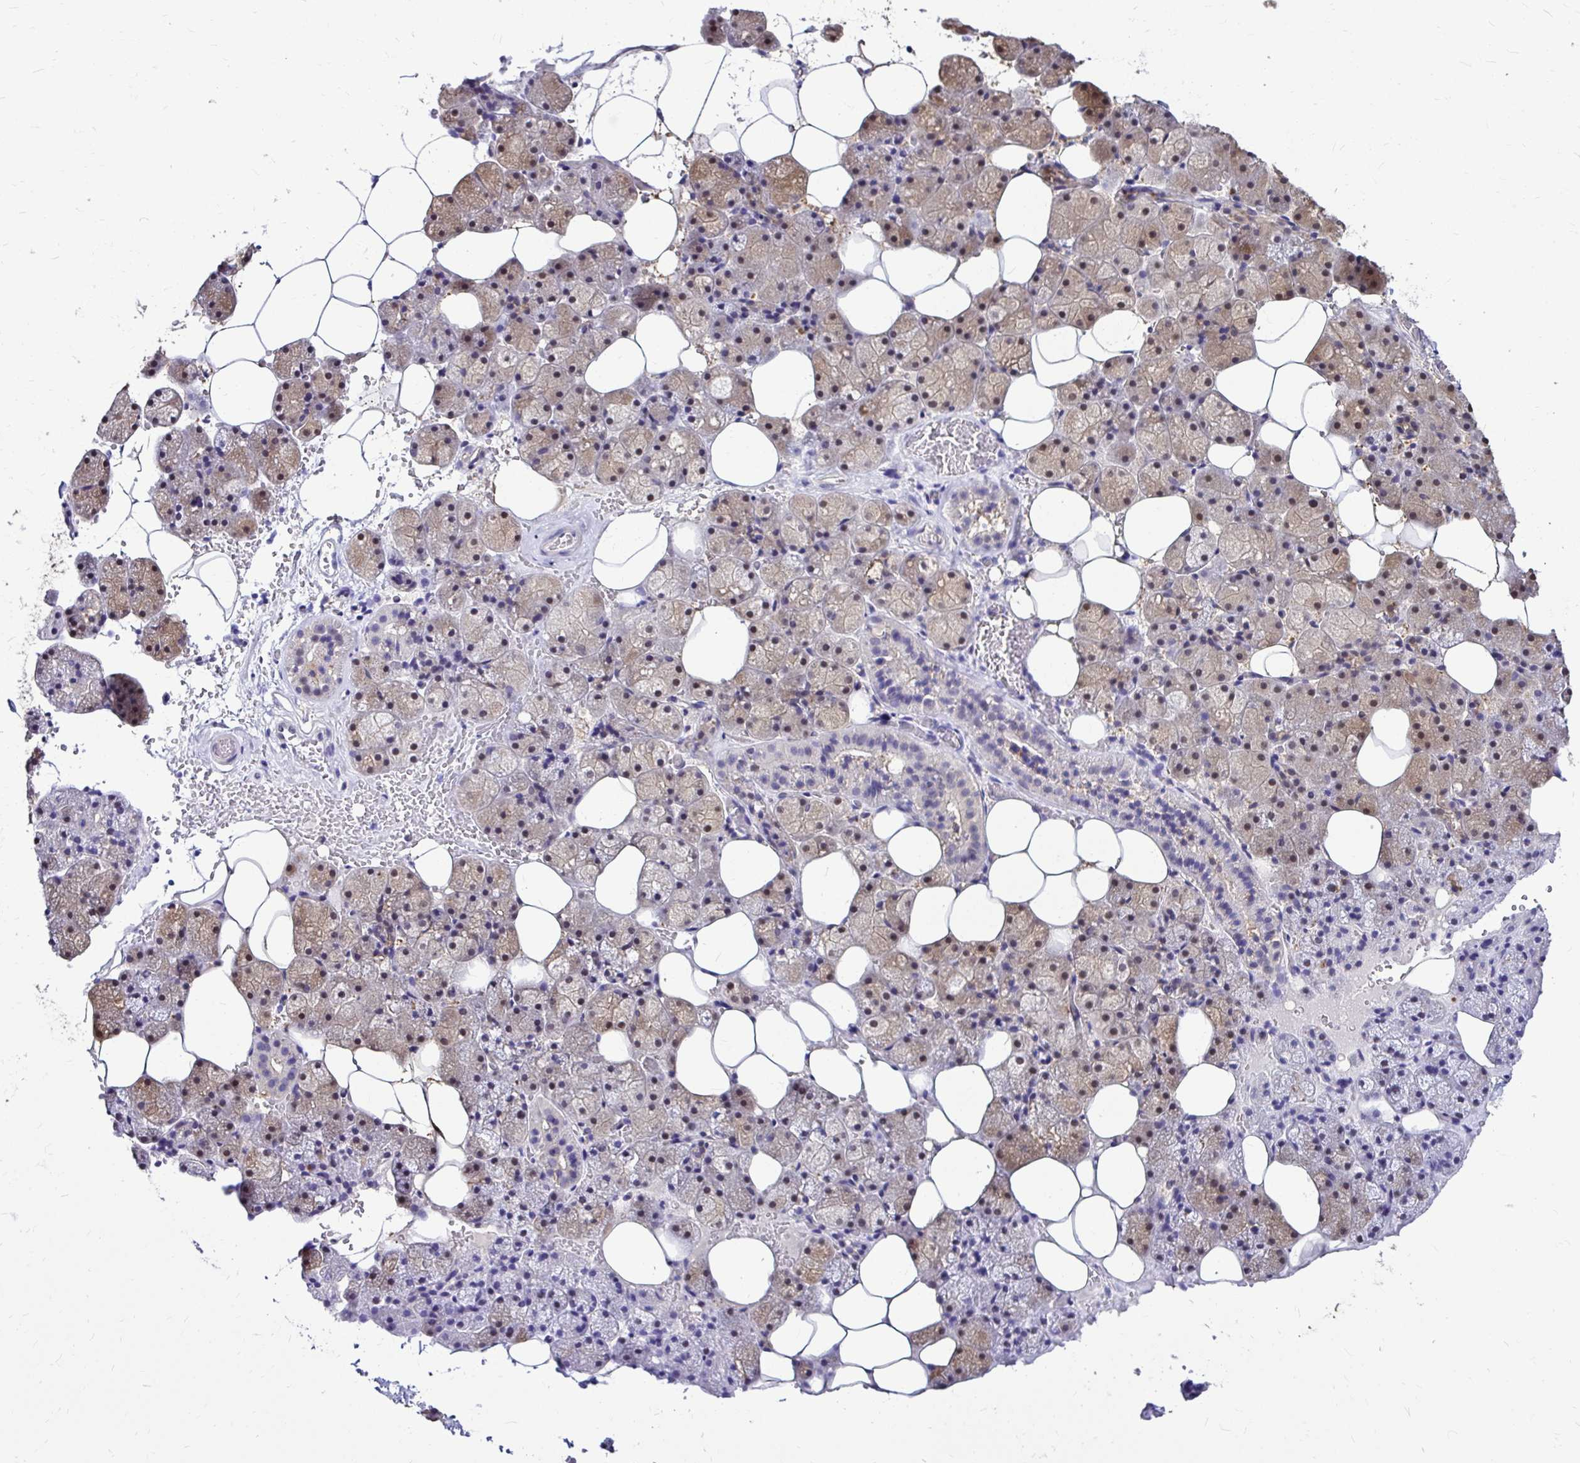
{"staining": {"intensity": "moderate", "quantity": "25%-75%", "location": "cytoplasmic/membranous,nuclear"}, "tissue": "salivary gland", "cell_type": "Glandular cells", "image_type": "normal", "snomed": [{"axis": "morphology", "description": "Normal tissue, NOS"}, {"axis": "topography", "description": "Salivary gland"}, {"axis": "topography", "description": "Peripheral nerve tissue"}], "caption": "Immunohistochemistry of unremarkable human salivary gland exhibits medium levels of moderate cytoplasmic/membranous,nuclear expression in approximately 25%-75% of glandular cells. Nuclei are stained in blue.", "gene": "IDH1", "patient": {"sex": "male", "age": 38}}